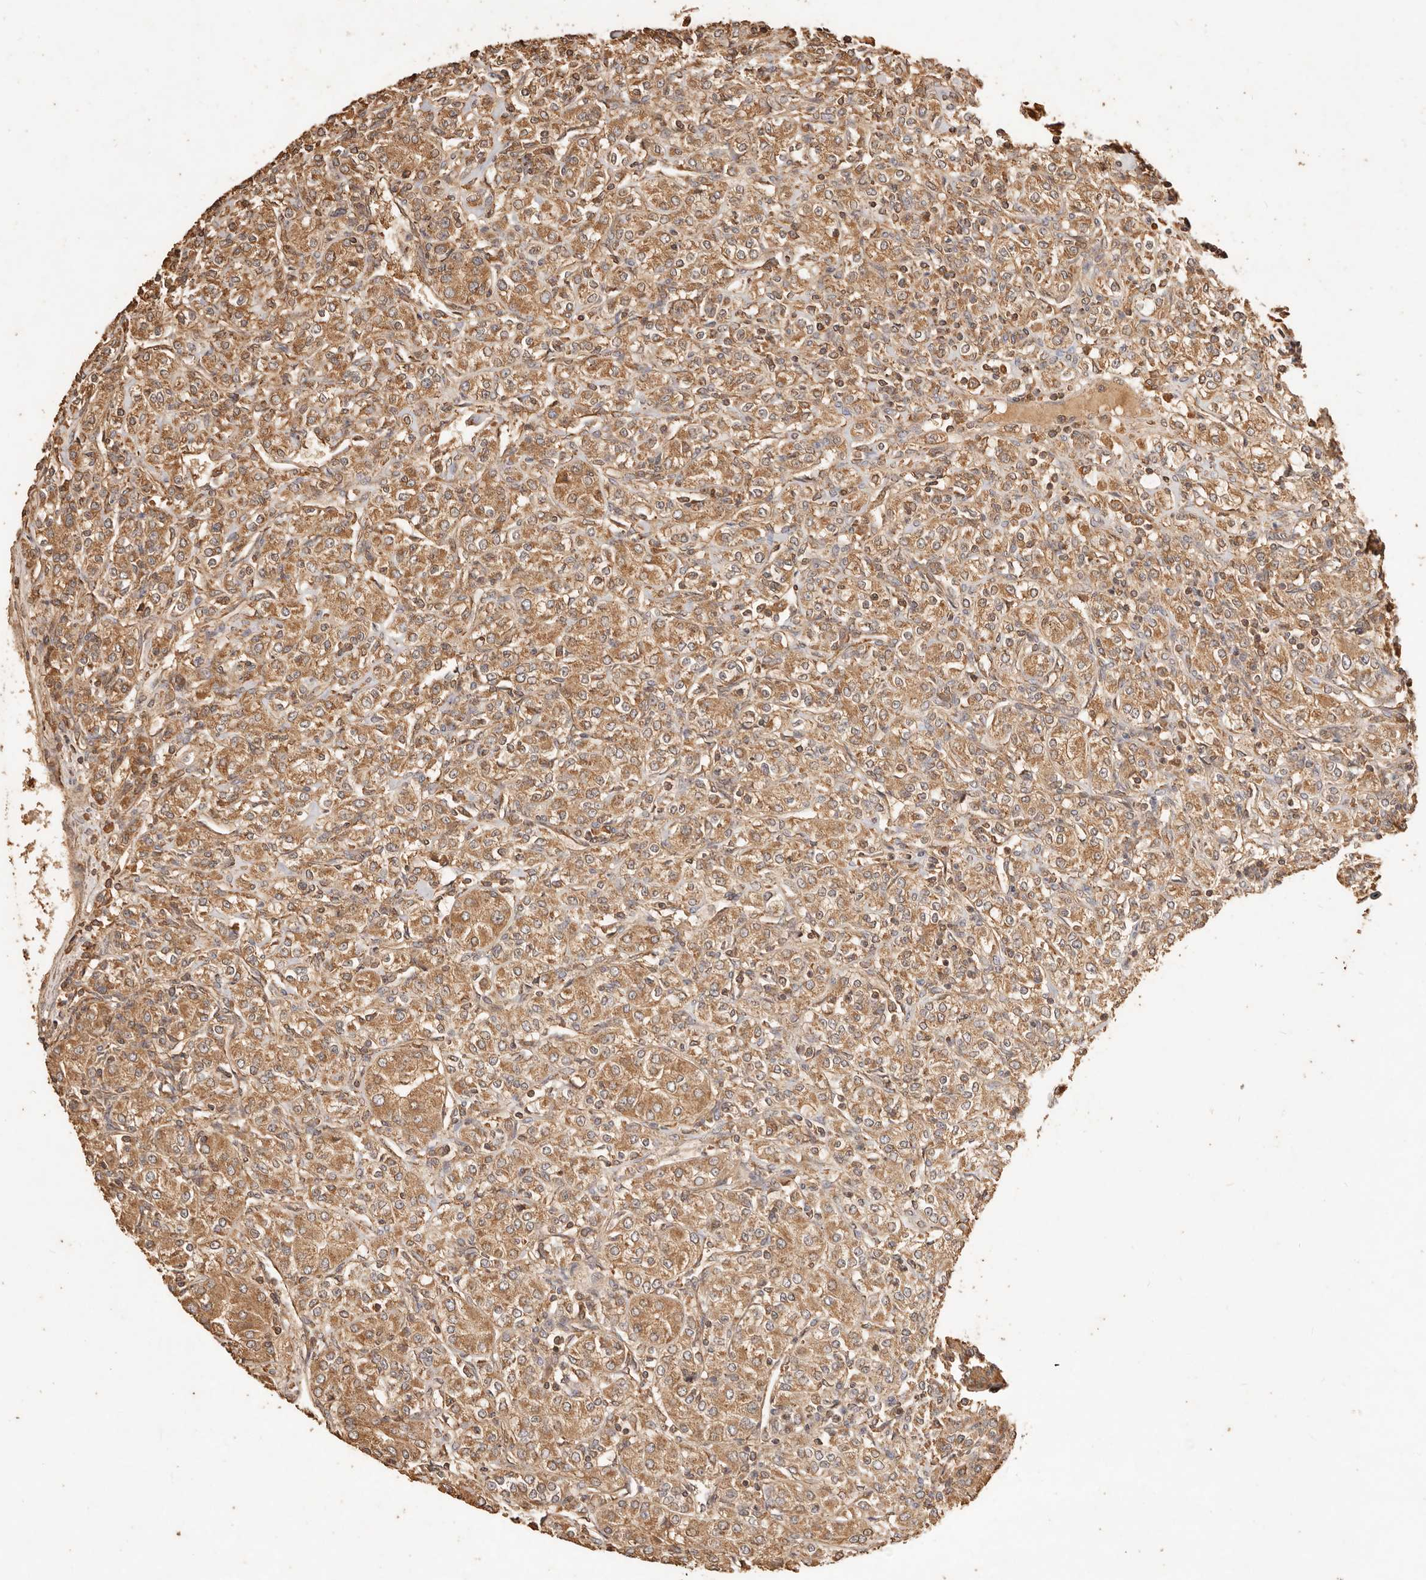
{"staining": {"intensity": "moderate", "quantity": ">75%", "location": "cytoplasmic/membranous"}, "tissue": "renal cancer", "cell_type": "Tumor cells", "image_type": "cancer", "snomed": [{"axis": "morphology", "description": "Adenocarcinoma, NOS"}, {"axis": "topography", "description": "Kidney"}], "caption": "IHC of human renal adenocarcinoma displays medium levels of moderate cytoplasmic/membranous staining in approximately >75% of tumor cells. (Brightfield microscopy of DAB IHC at high magnification).", "gene": "FAM180B", "patient": {"sex": "male", "age": 77}}